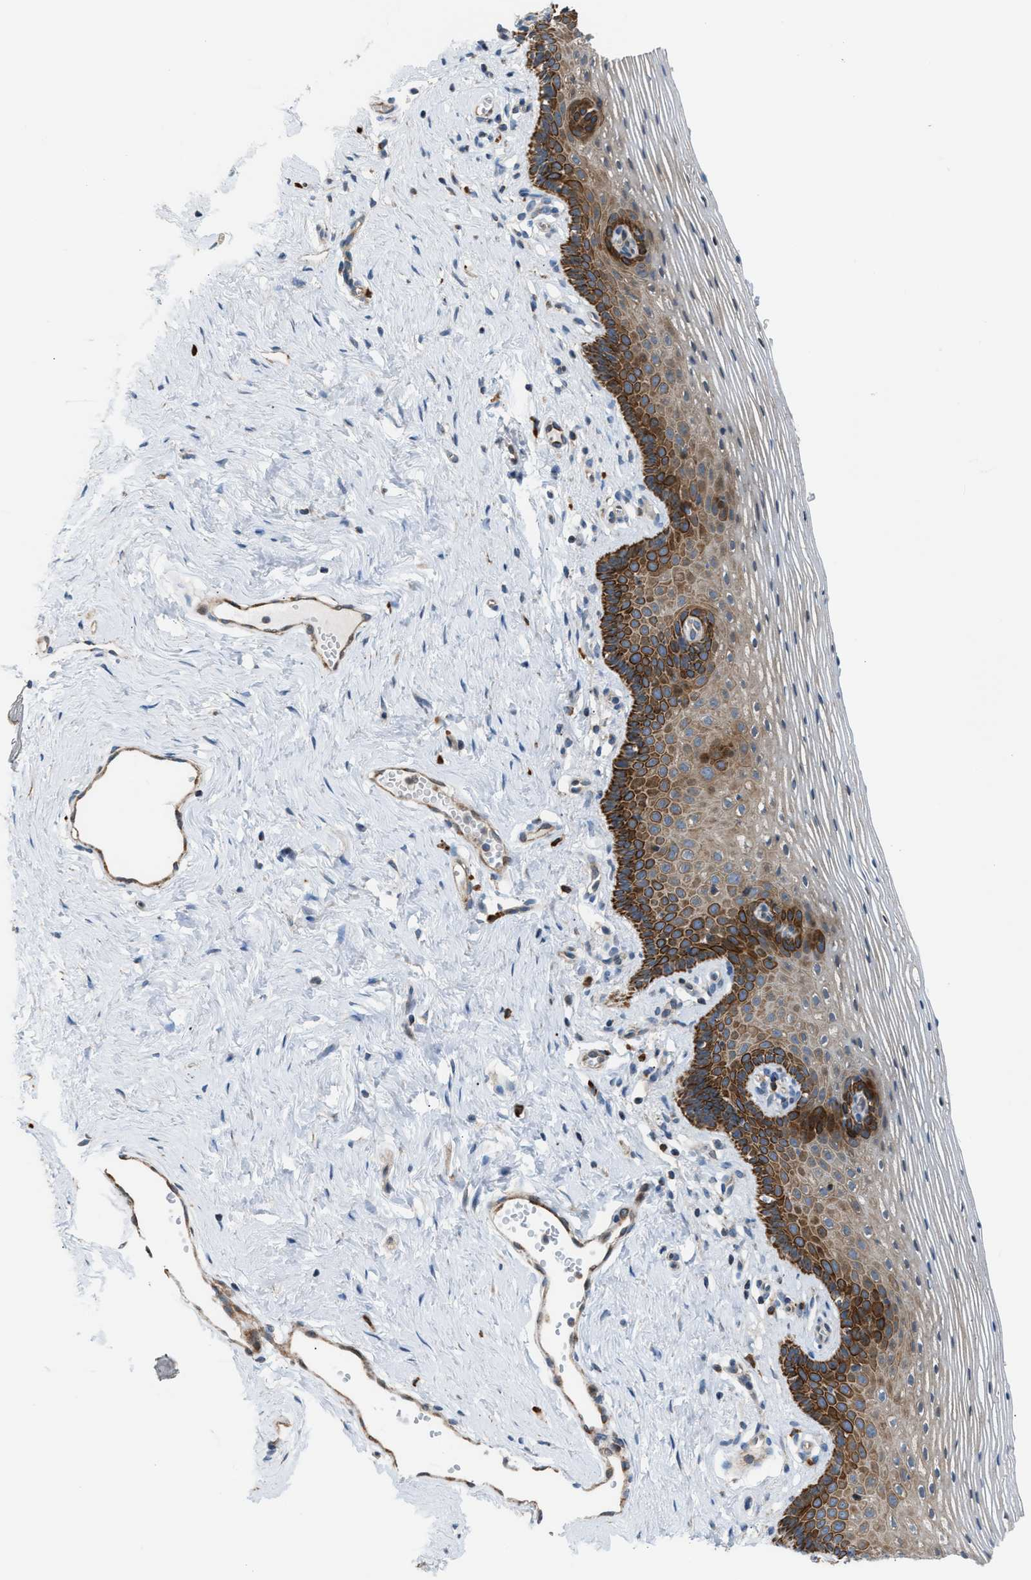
{"staining": {"intensity": "strong", "quantity": "25%-75%", "location": "cytoplasmic/membranous"}, "tissue": "vagina", "cell_type": "Squamous epithelial cells", "image_type": "normal", "snomed": [{"axis": "morphology", "description": "Normal tissue, NOS"}, {"axis": "topography", "description": "Vagina"}], "caption": "A histopathology image of vagina stained for a protein displays strong cytoplasmic/membranous brown staining in squamous epithelial cells. Immunohistochemistry stains the protein in brown and the nuclei are stained blue.", "gene": "PDCL", "patient": {"sex": "female", "age": 32}}